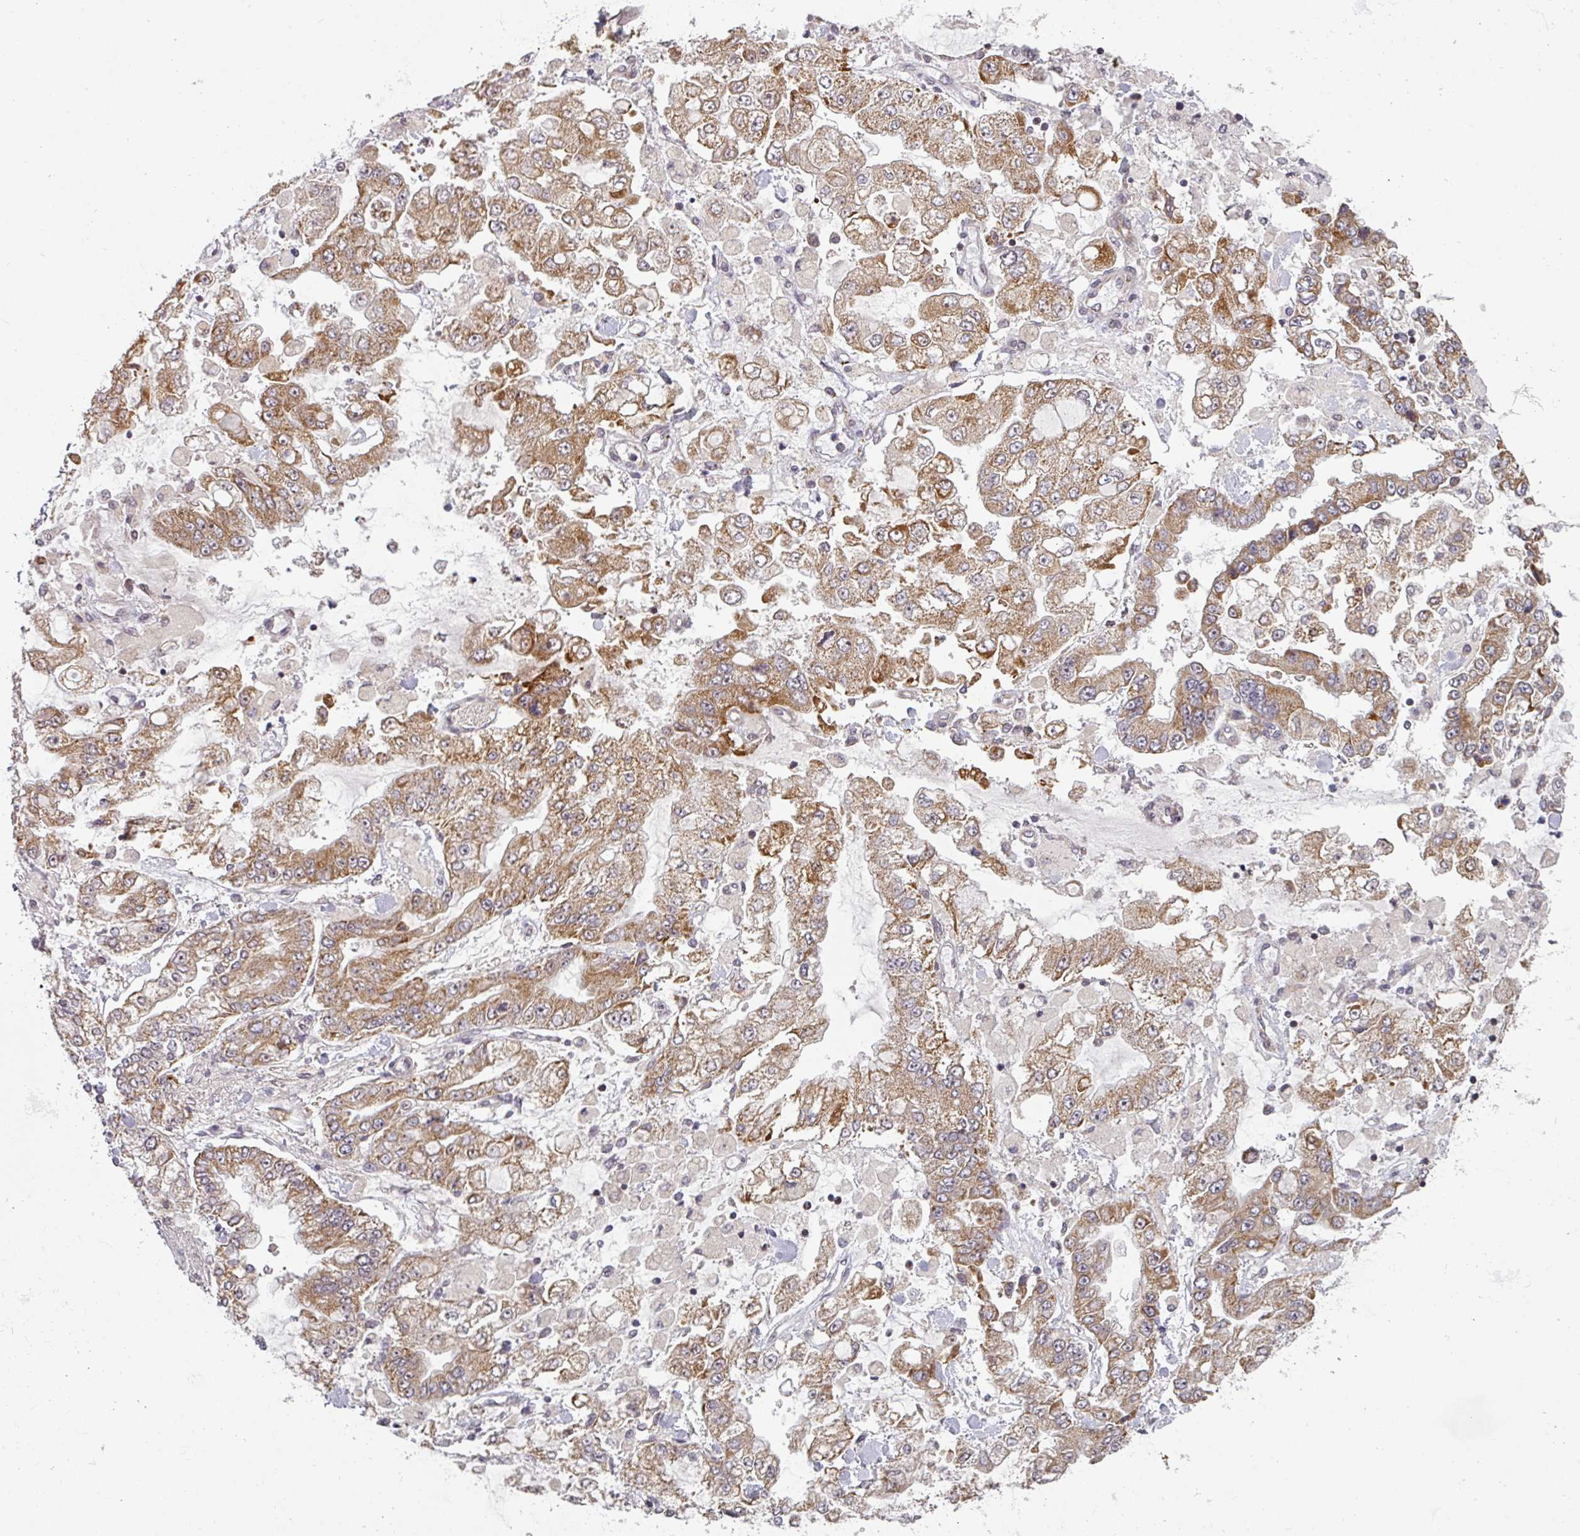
{"staining": {"intensity": "moderate", "quantity": ">75%", "location": "cytoplasmic/membranous"}, "tissue": "stomach cancer", "cell_type": "Tumor cells", "image_type": "cancer", "snomed": [{"axis": "morphology", "description": "Normal tissue, NOS"}, {"axis": "morphology", "description": "Adenocarcinoma, NOS"}, {"axis": "topography", "description": "Stomach, upper"}, {"axis": "topography", "description": "Stomach"}], "caption": "IHC (DAB (3,3'-diaminobenzidine)) staining of adenocarcinoma (stomach) demonstrates moderate cytoplasmic/membranous protein staining in approximately >75% of tumor cells. (Stains: DAB in brown, nuclei in blue, Microscopy: brightfield microscopy at high magnification).", "gene": "MRPS16", "patient": {"sex": "male", "age": 76}}